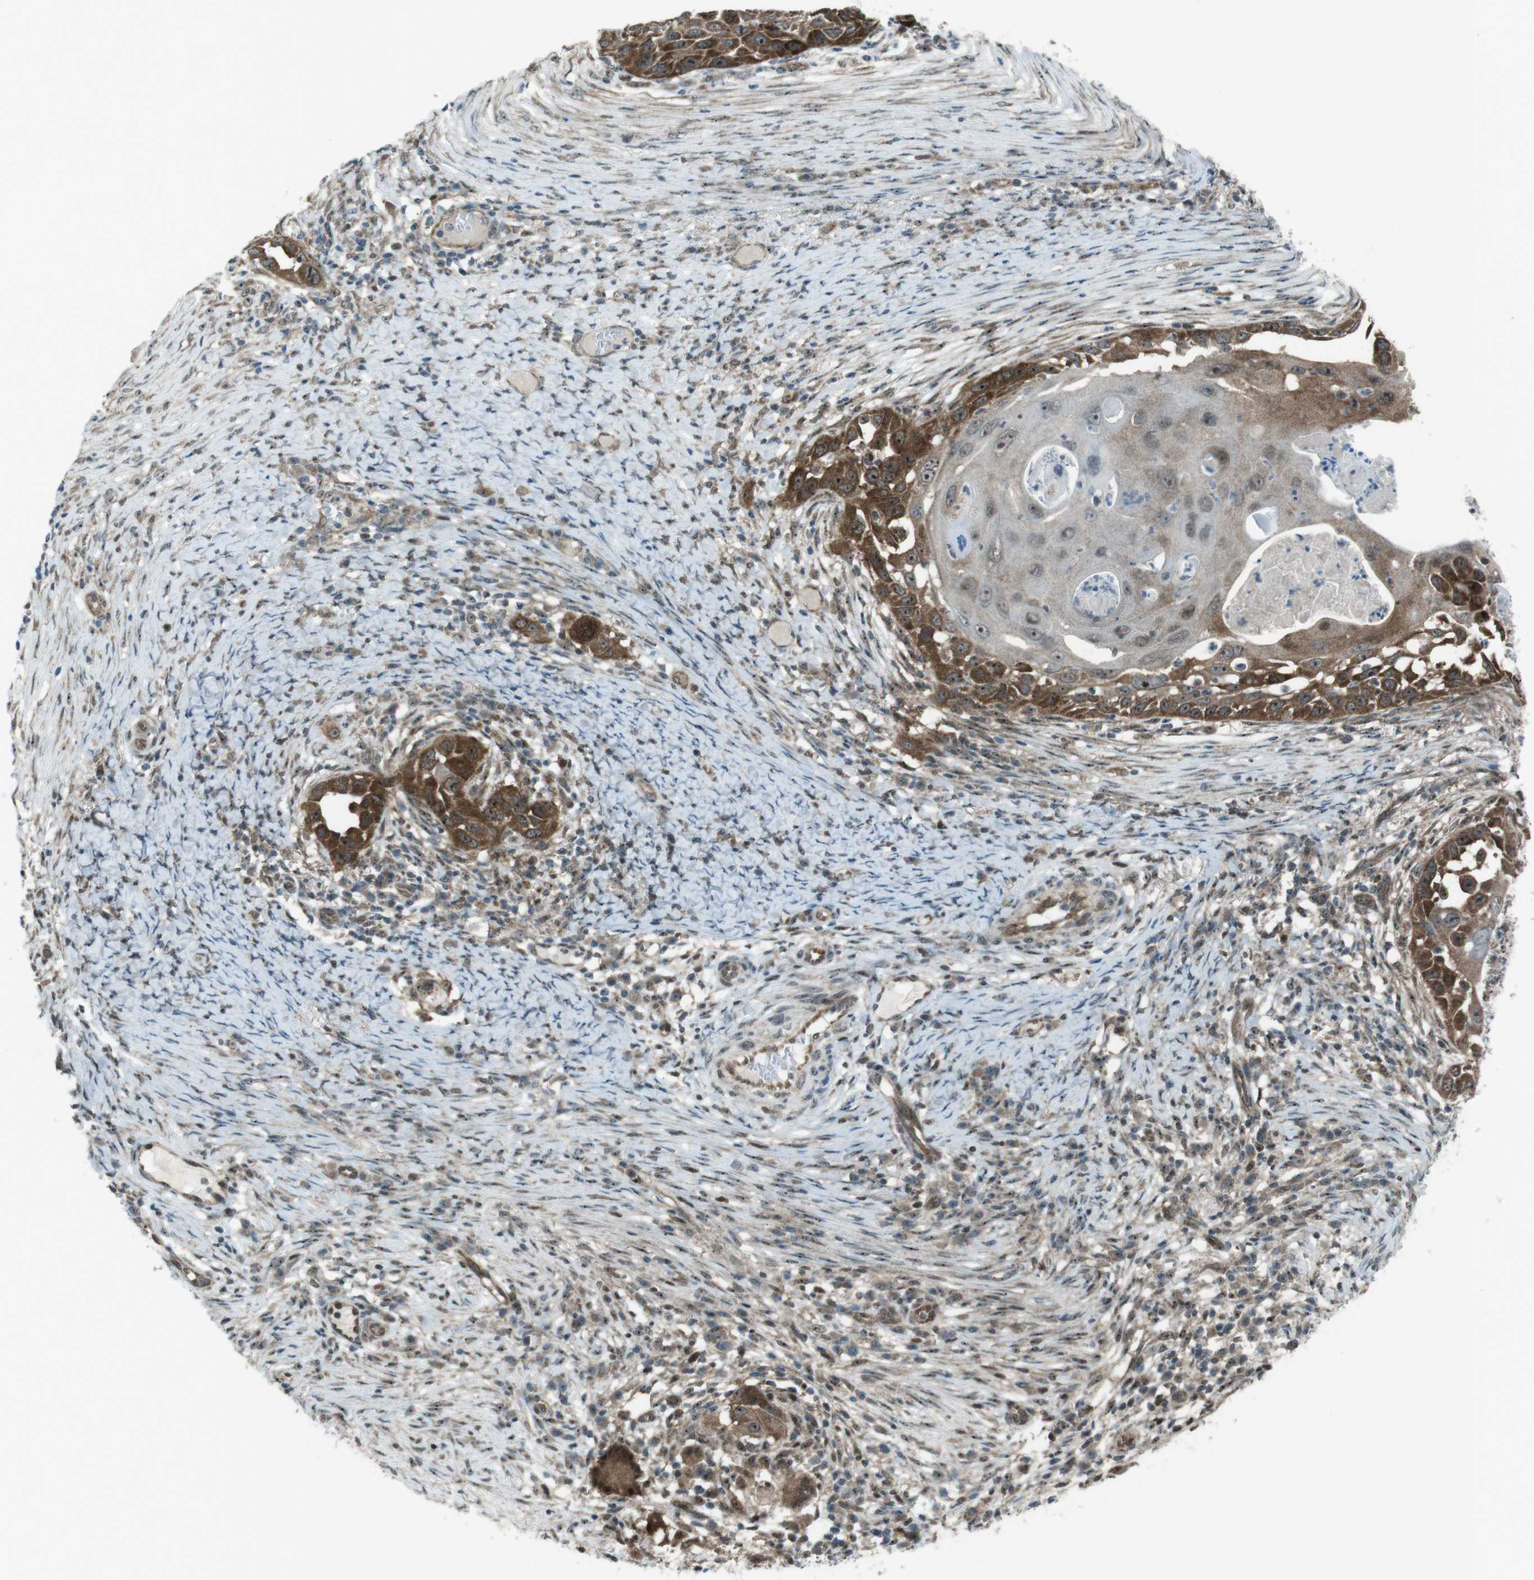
{"staining": {"intensity": "moderate", "quantity": ">75%", "location": "cytoplasmic/membranous"}, "tissue": "skin cancer", "cell_type": "Tumor cells", "image_type": "cancer", "snomed": [{"axis": "morphology", "description": "Squamous cell carcinoma, NOS"}, {"axis": "topography", "description": "Skin"}], "caption": "A micrograph of skin cancer (squamous cell carcinoma) stained for a protein demonstrates moderate cytoplasmic/membranous brown staining in tumor cells.", "gene": "CSNK1D", "patient": {"sex": "female", "age": 44}}